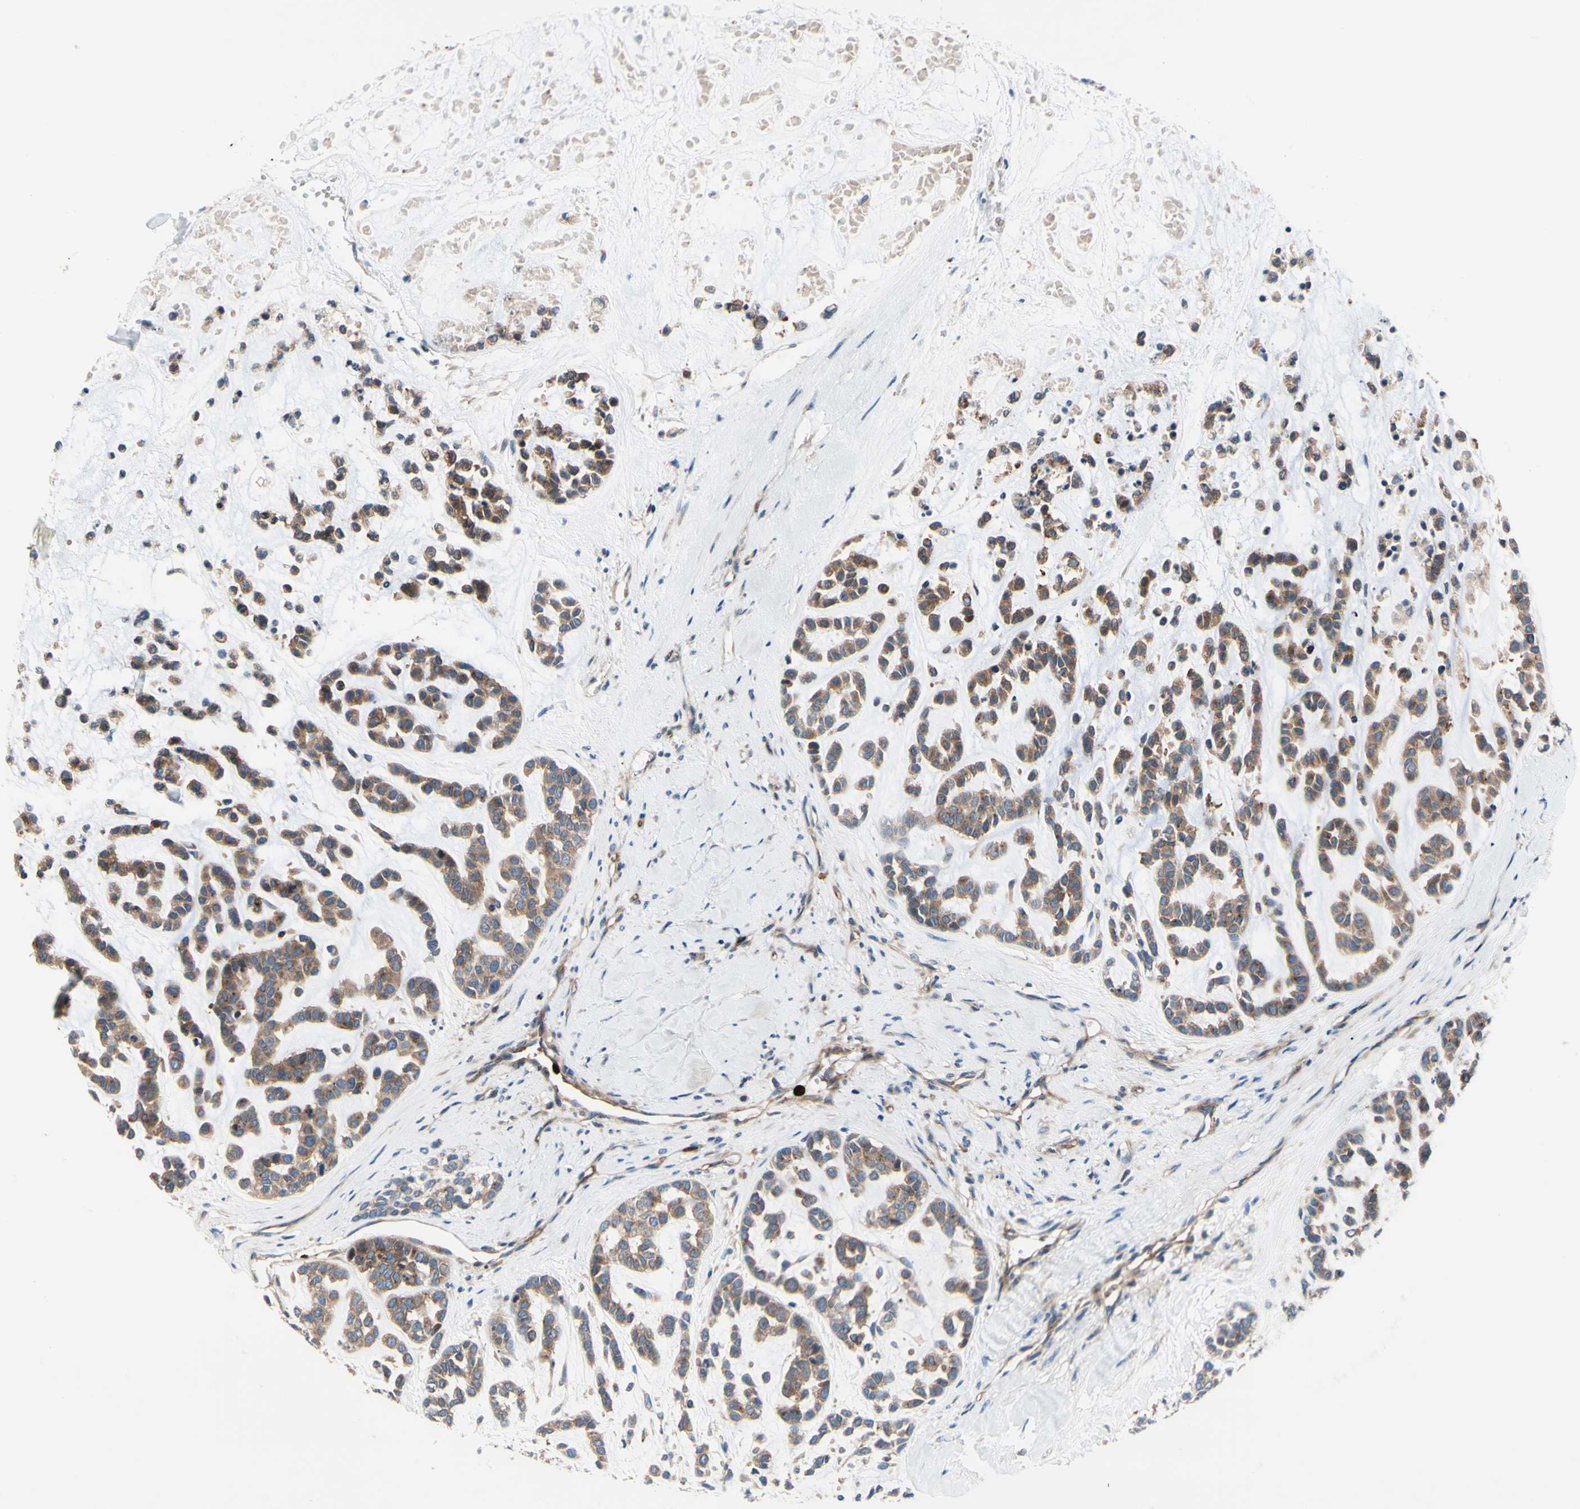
{"staining": {"intensity": "moderate", "quantity": ">75%", "location": "cytoplasmic/membranous,nuclear"}, "tissue": "head and neck cancer", "cell_type": "Tumor cells", "image_type": "cancer", "snomed": [{"axis": "morphology", "description": "Adenocarcinoma, NOS"}, {"axis": "morphology", "description": "Adenoma, NOS"}, {"axis": "topography", "description": "Head-Neck"}], "caption": "An IHC histopathology image of neoplastic tissue is shown. Protein staining in brown highlights moderate cytoplasmic/membranous and nuclear positivity in head and neck cancer (adenoma) within tumor cells. The staining was performed using DAB (3,3'-diaminobenzidine), with brown indicating positive protein expression. Nuclei are stained blue with hematoxylin.", "gene": "USP9X", "patient": {"sex": "female", "age": 55}}